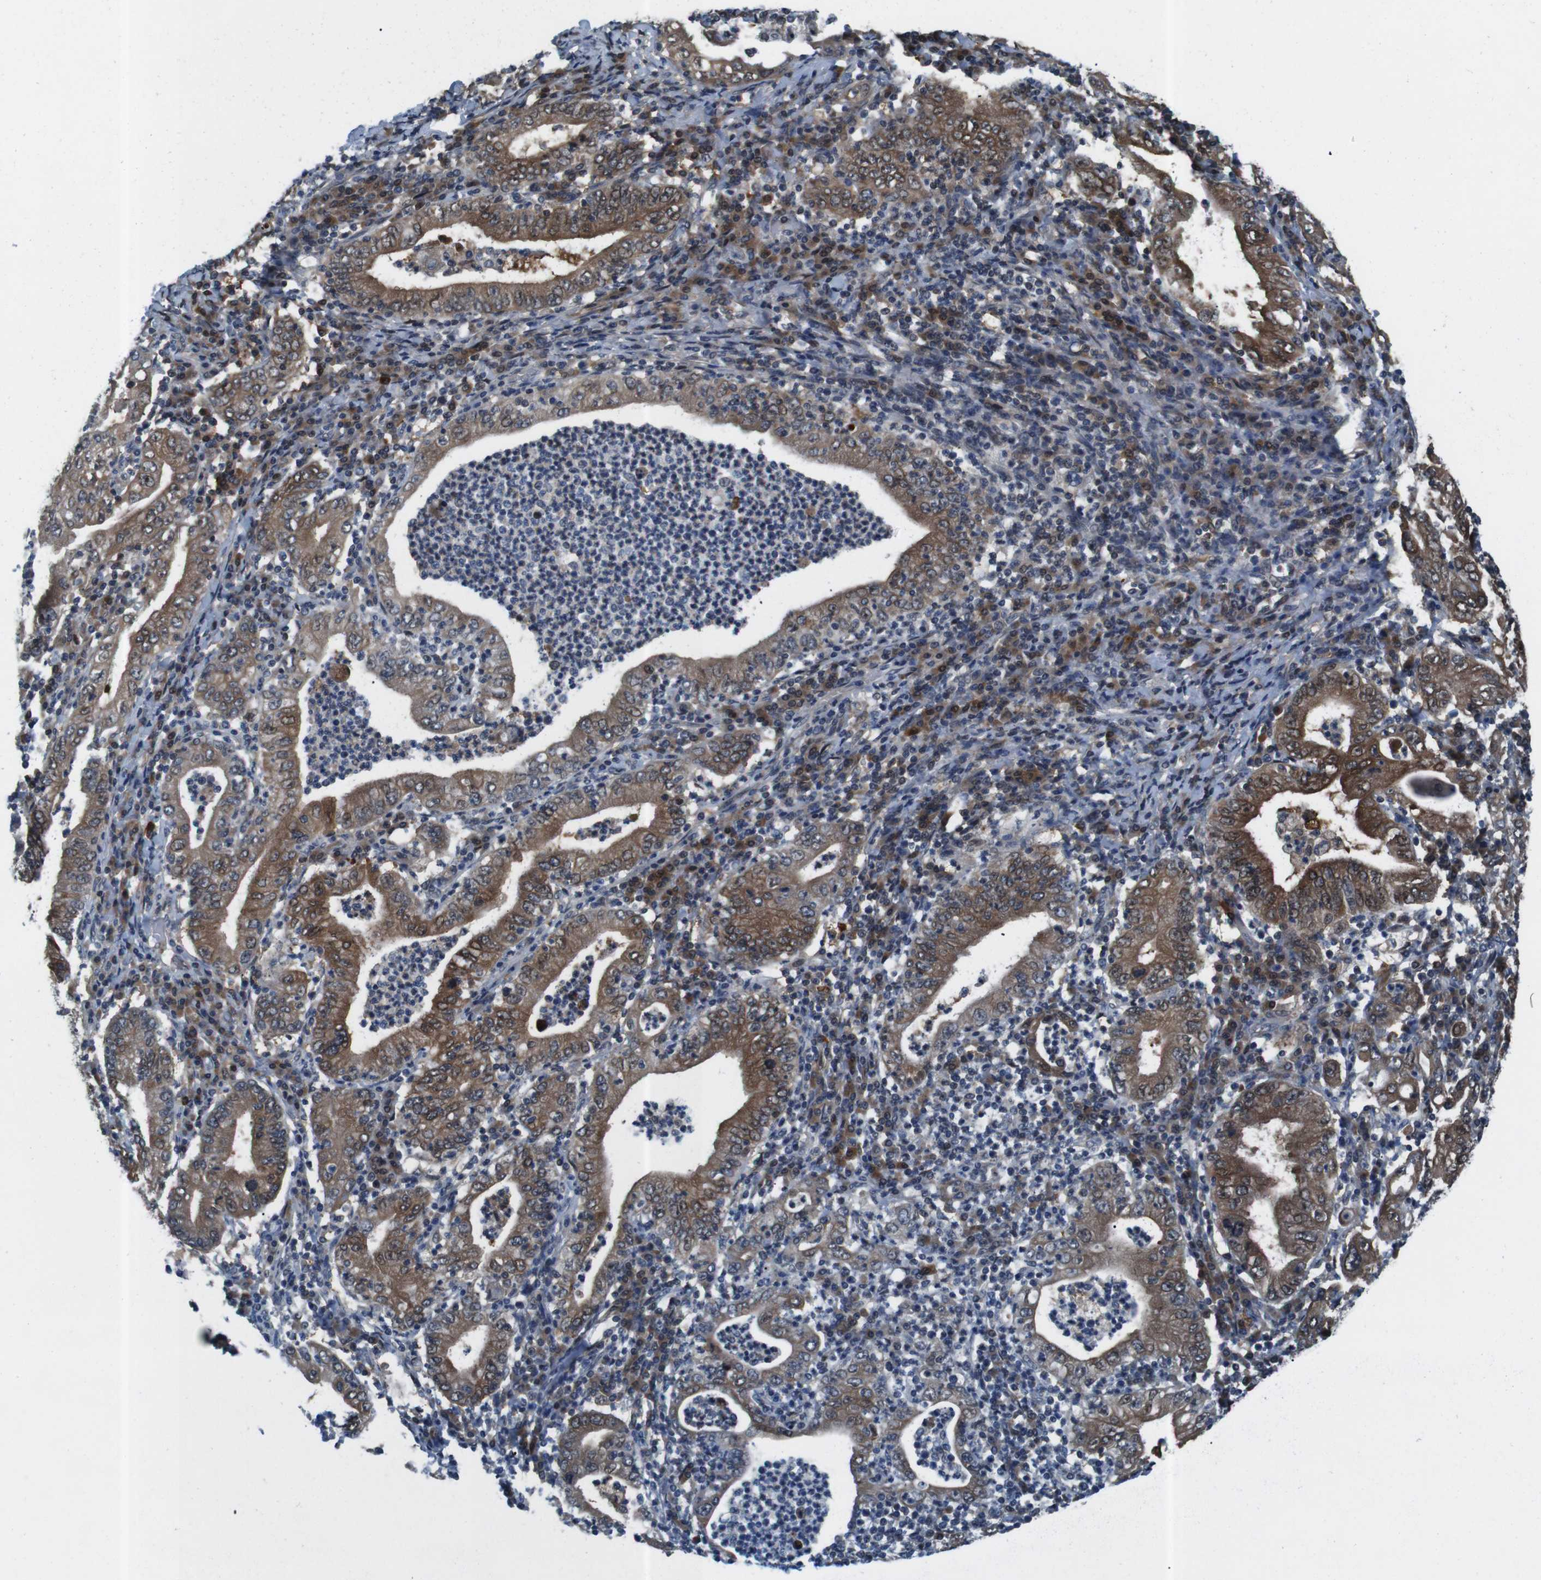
{"staining": {"intensity": "strong", "quantity": ">75%", "location": "cytoplasmic/membranous,nuclear"}, "tissue": "stomach cancer", "cell_type": "Tumor cells", "image_type": "cancer", "snomed": [{"axis": "morphology", "description": "Normal tissue, NOS"}, {"axis": "morphology", "description": "Adenocarcinoma, NOS"}, {"axis": "topography", "description": "Esophagus"}, {"axis": "topography", "description": "Stomach, upper"}, {"axis": "topography", "description": "Peripheral nerve tissue"}], "caption": "DAB immunohistochemical staining of human adenocarcinoma (stomach) shows strong cytoplasmic/membranous and nuclear protein positivity in about >75% of tumor cells.", "gene": "LRP5", "patient": {"sex": "male", "age": 62}}